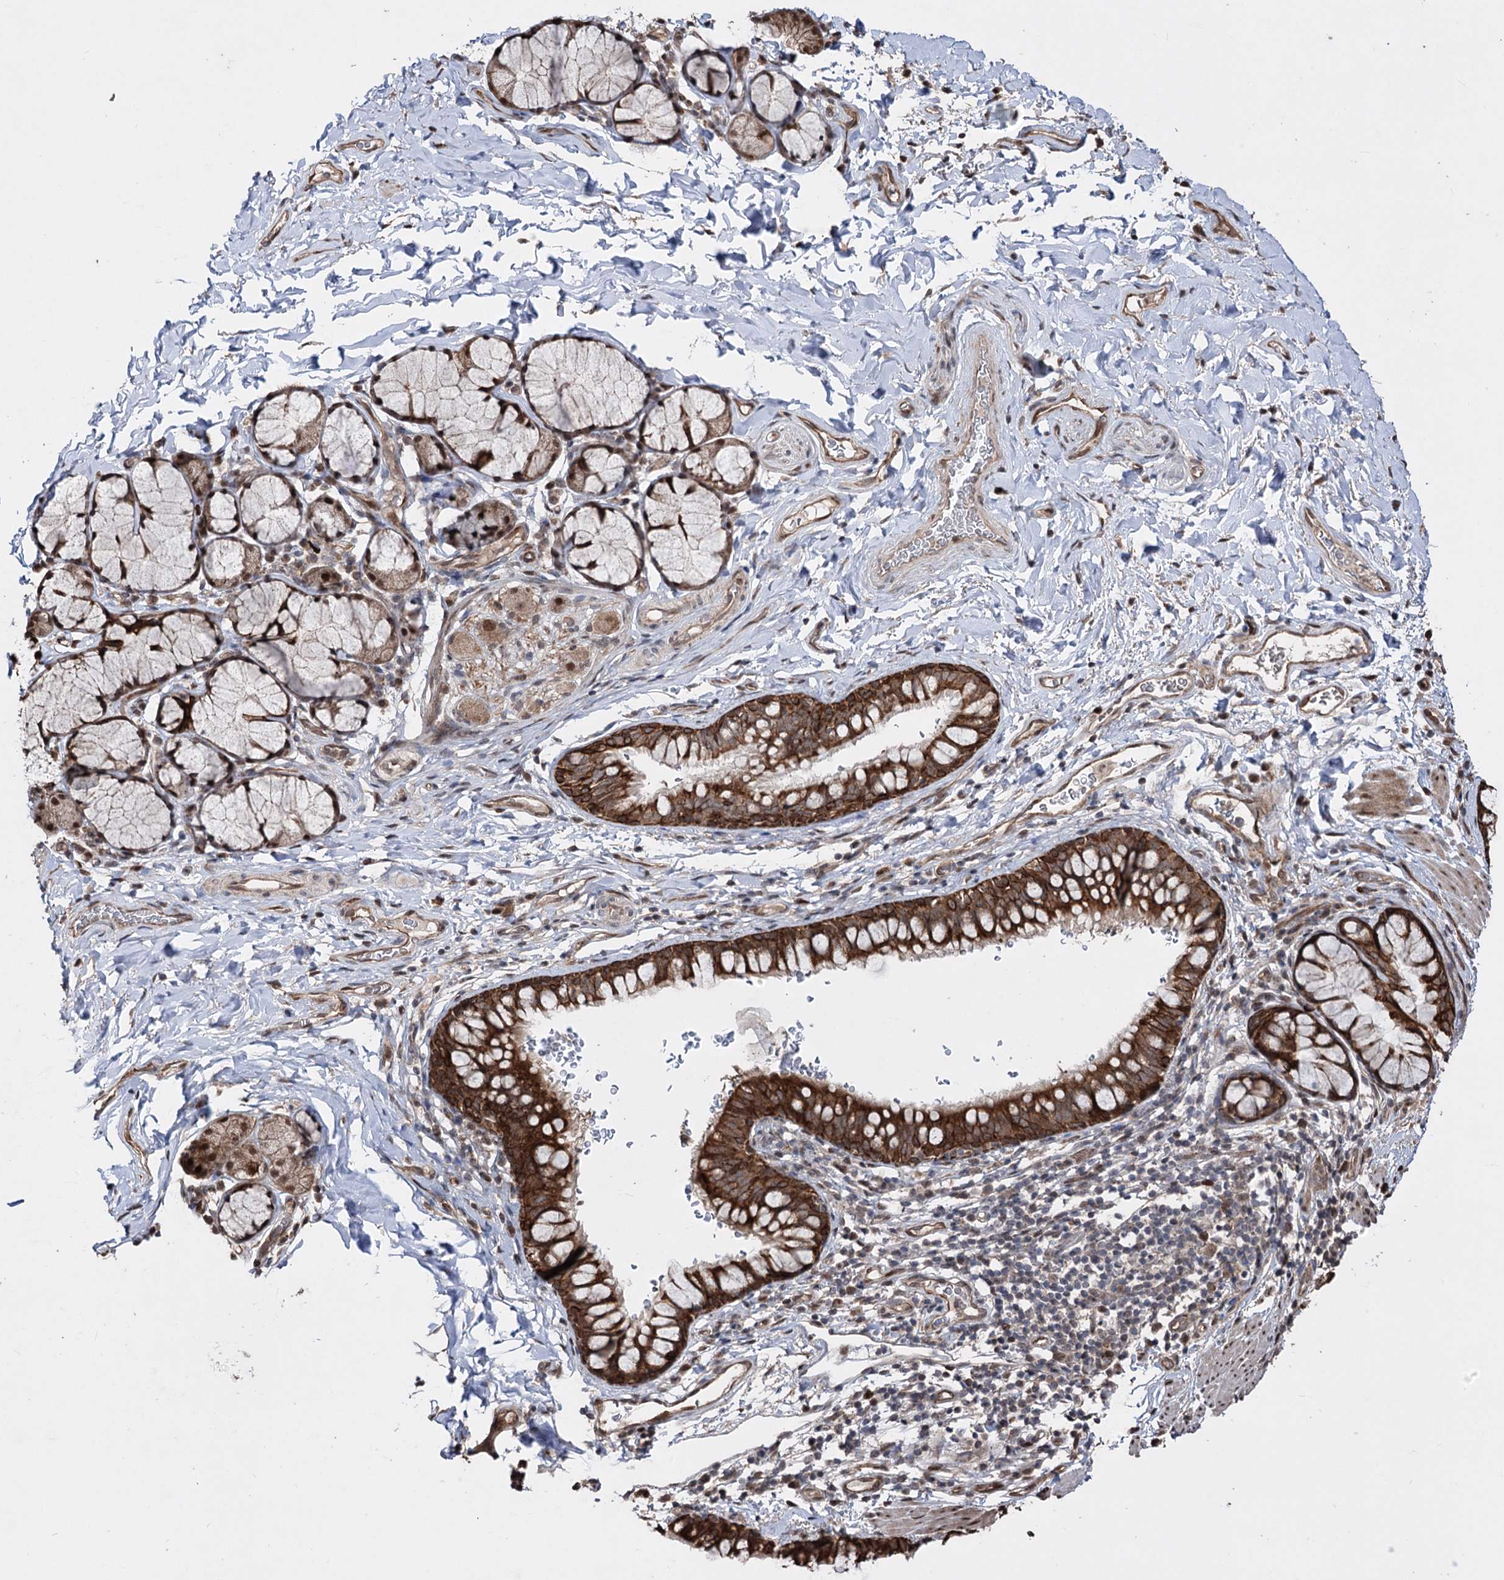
{"staining": {"intensity": "strong", "quantity": ">75%", "location": "cytoplasmic/membranous"}, "tissue": "bronchus", "cell_type": "Respiratory epithelial cells", "image_type": "normal", "snomed": [{"axis": "morphology", "description": "Normal tissue, NOS"}, {"axis": "topography", "description": "Cartilage tissue"}, {"axis": "topography", "description": "Bronchus"}], "caption": "Protein analysis of benign bronchus shows strong cytoplasmic/membranous positivity in approximately >75% of respiratory epithelial cells.", "gene": "CPNE8", "patient": {"sex": "female", "age": 36}}